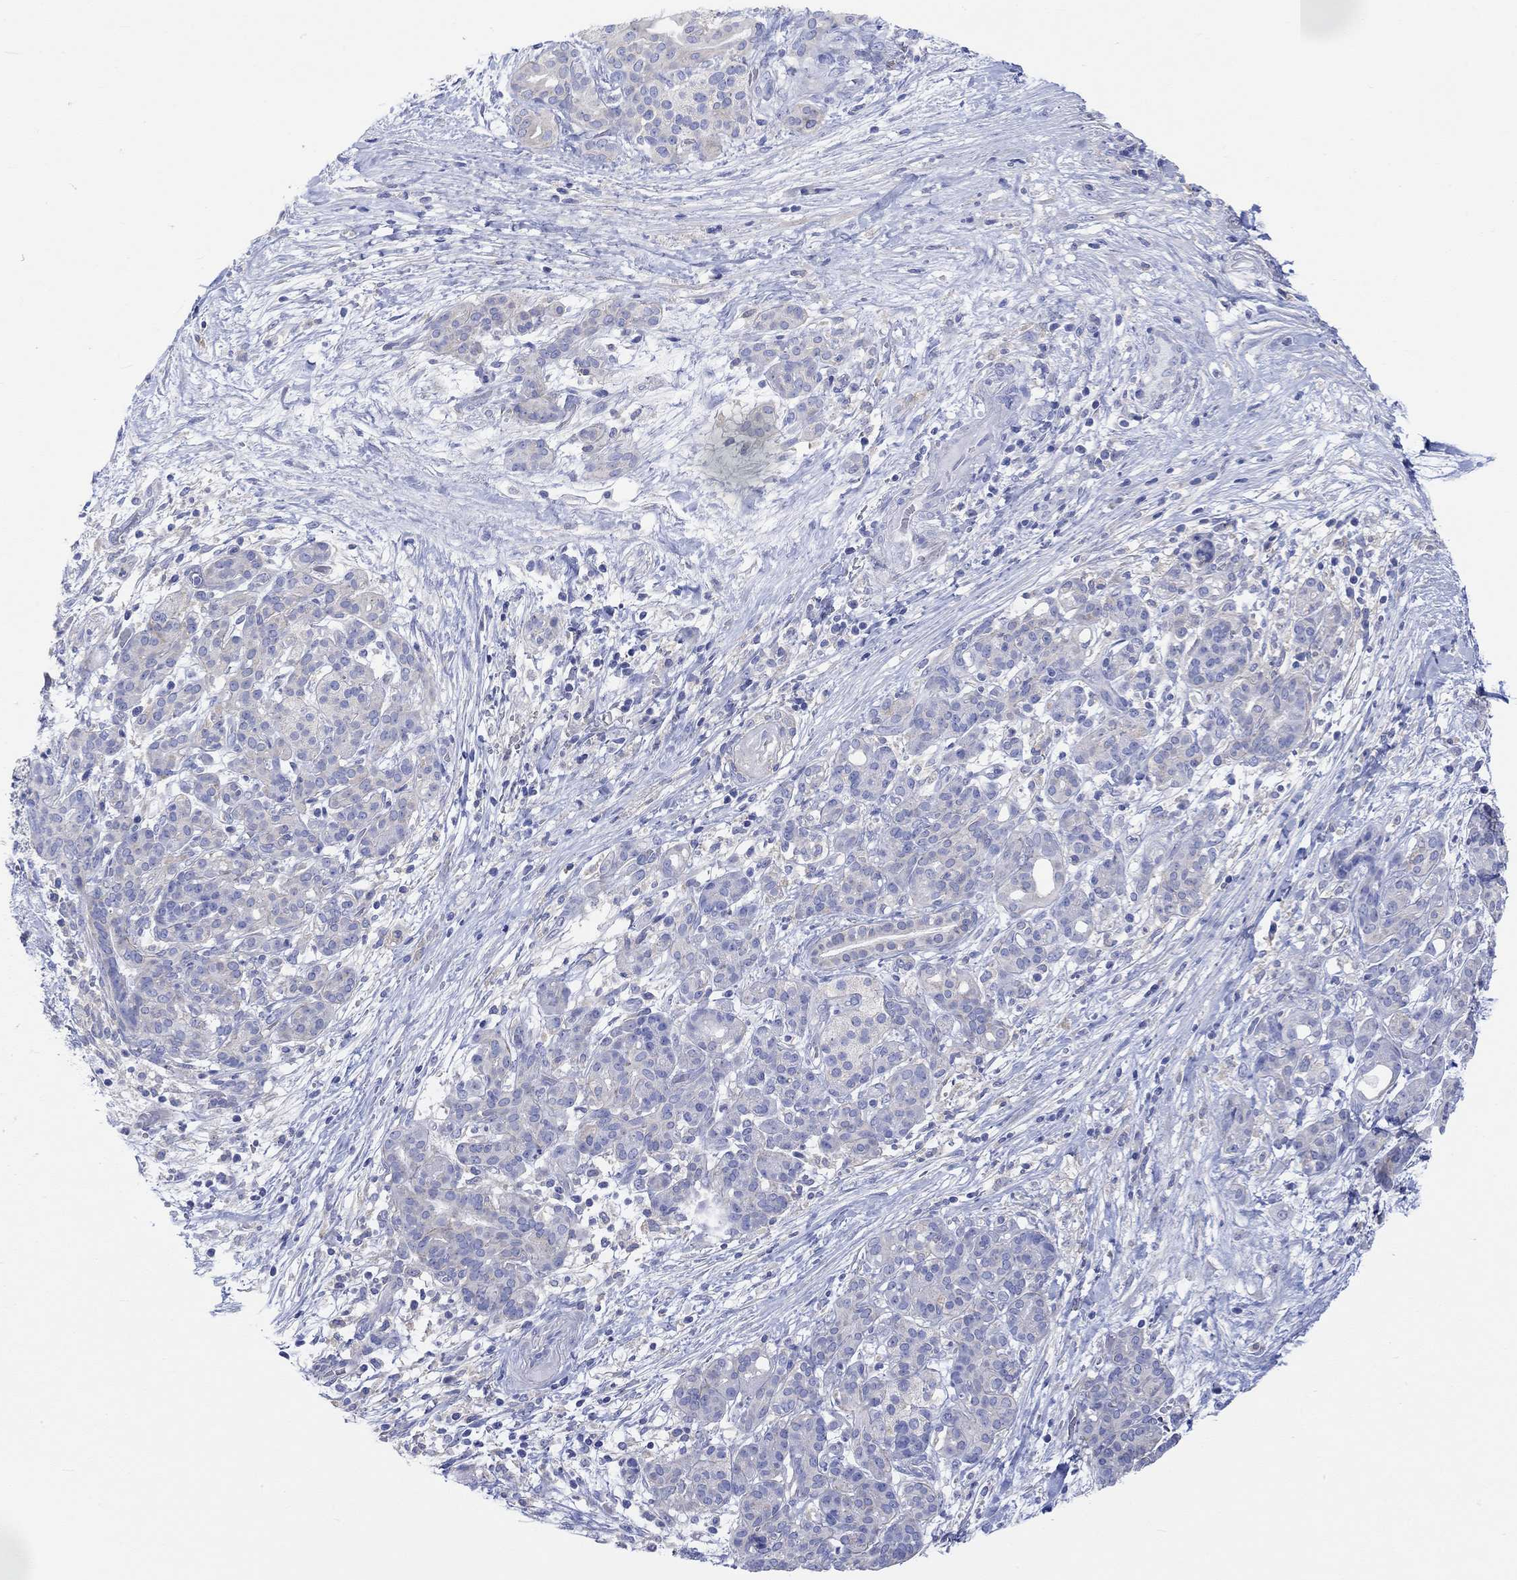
{"staining": {"intensity": "negative", "quantity": "none", "location": "none"}, "tissue": "pancreatic cancer", "cell_type": "Tumor cells", "image_type": "cancer", "snomed": [{"axis": "morphology", "description": "Adenocarcinoma, NOS"}, {"axis": "topography", "description": "Pancreas"}], "caption": "Human adenocarcinoma (pancreatic) stained for a protein using IHC demonstrates no positivity in tumor cells.", "gene": "REEP6", "patient": {"sex": "male", "age": 44}}